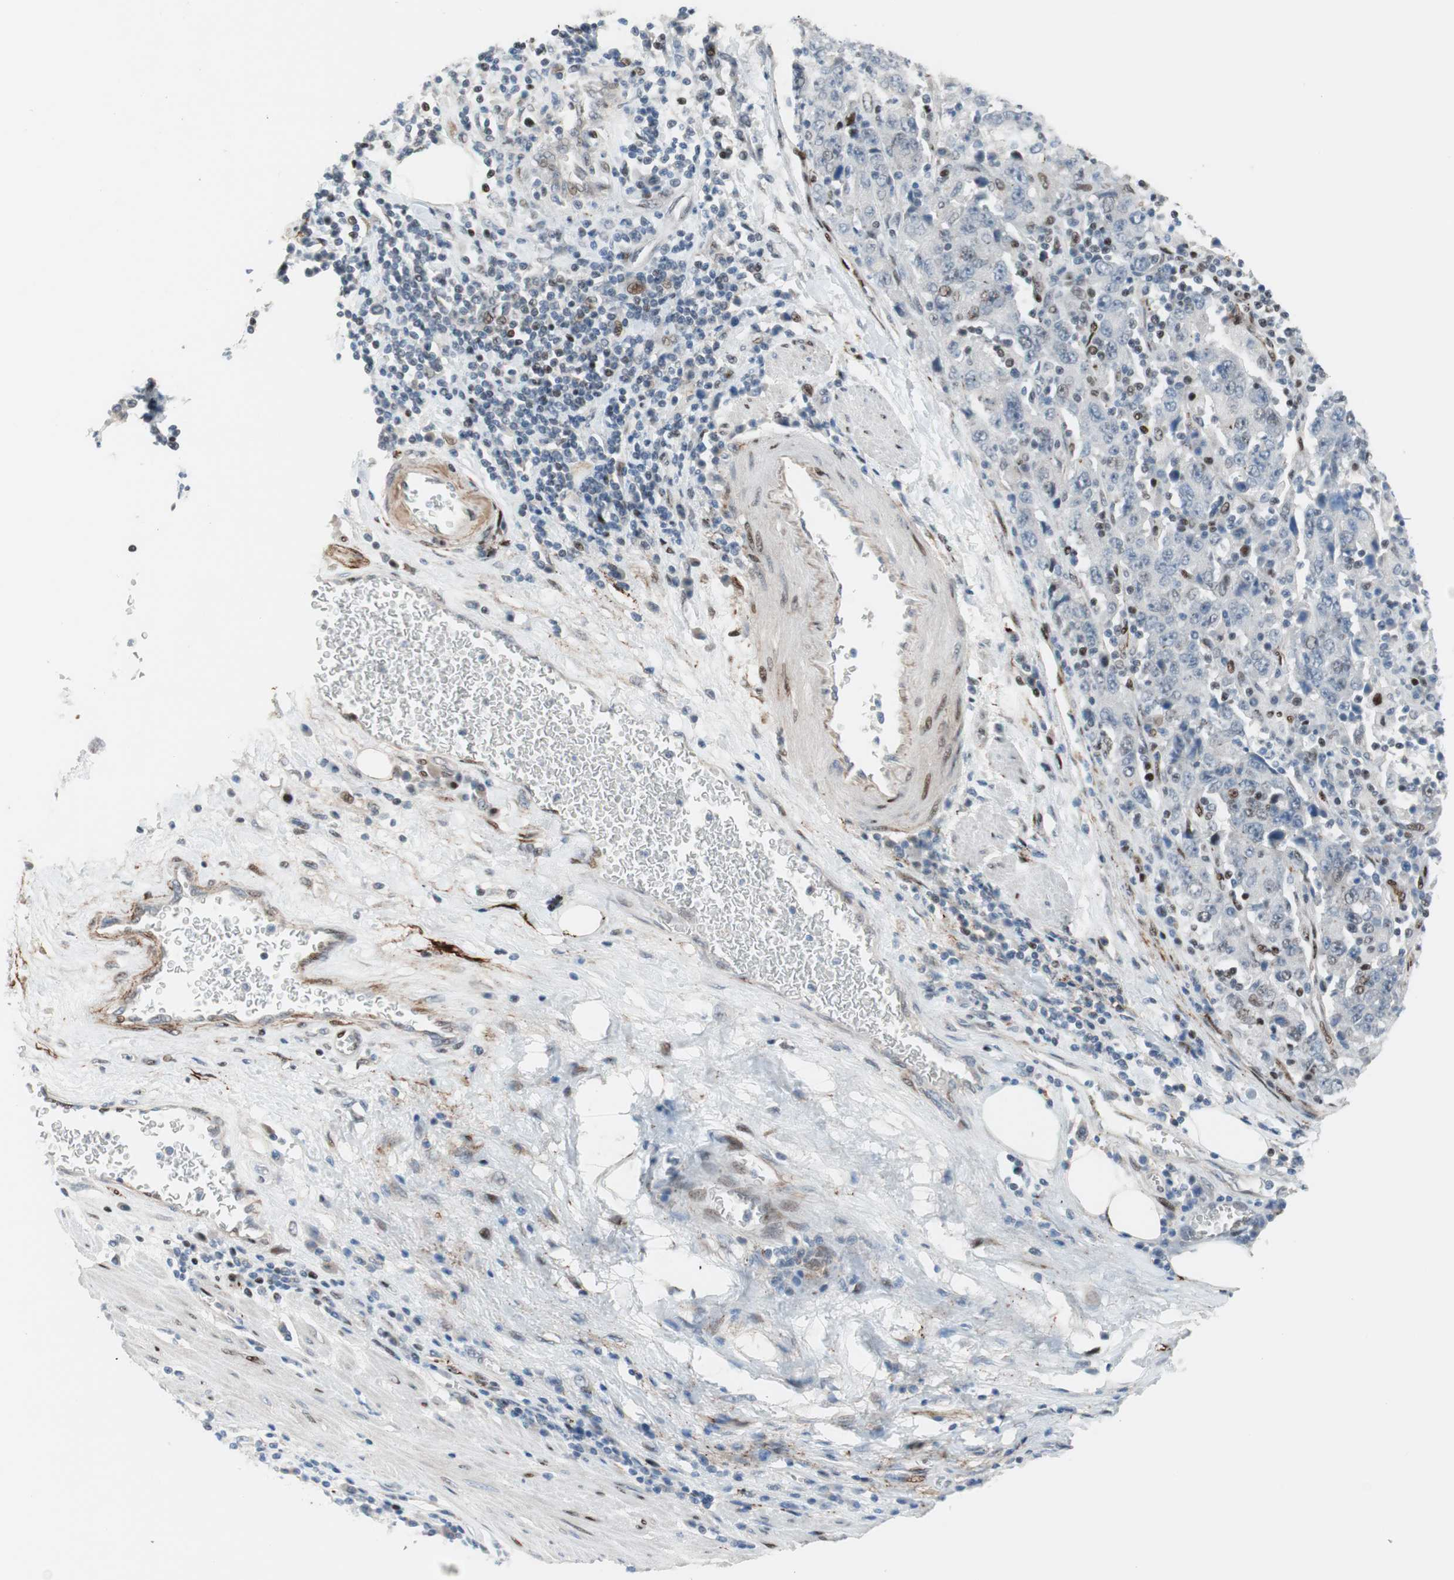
{"staining": {"intensity": "moderate", "quantity": "<25%", "location": "nuclear"}, "tissue": "stomach cancer", "cell_type": "Tumor cells", "image_type": "cancer", "snomed": [{"axis": "morphology", "description": "Normal tissue, NOS"}, {"axis": "morphology", "description": "Adenocarcinoma, NOS"}, {"axis": "topography", "description": "Stomach, upper"}, {"axis": "topography", "description": "Stomach"}], "caption": "High-power microscopy captured an IHC histopathology image of stomach cancer, revealing moderate nuclear expression in about <25% of tumor cells.", "gene": "FBXO44", "patient": {"sex": "male", "age": 59}}